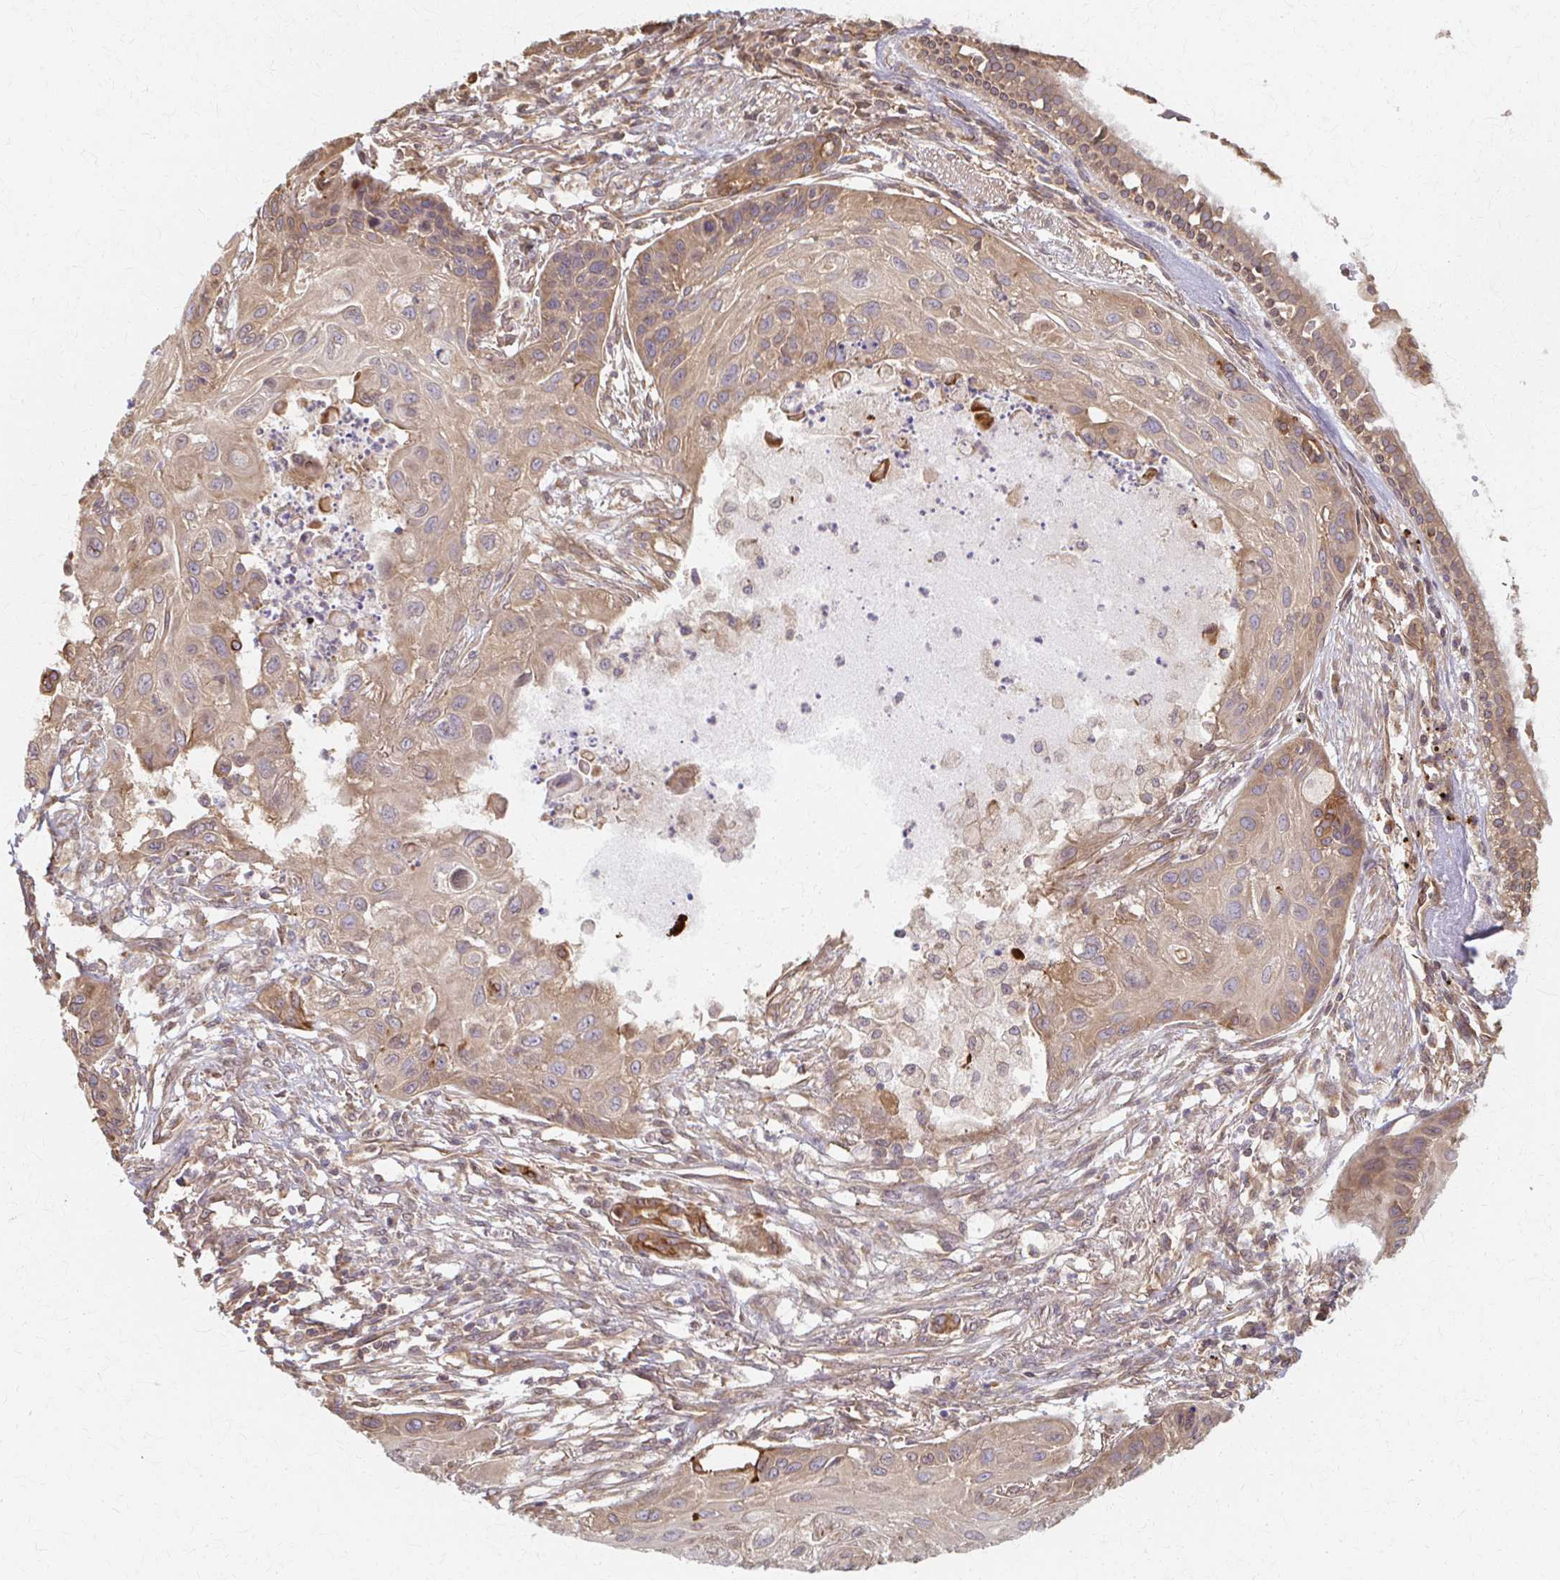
{"staining": {"intensity": "moderate", "quantity": ">75%", "location": "cytoplasmic/membranous"}, "tissue": "lung cancer", "cell_type": "Tumor cells", "image_type": "cancer", "snomed": [{"axis": "morphology", "description": "Squamous cell carcinoma, NOS"}, {"axis": "topography", "description": "Lung"}], "caption": "The image displays a brown stain indicating the presence of a protein in the cytoplasmic/membranous of tumor cells in squamous cell carcinoma (lung).", "gene": "ARHGAP35", "patient": {"sex": "male", "age": 71}}